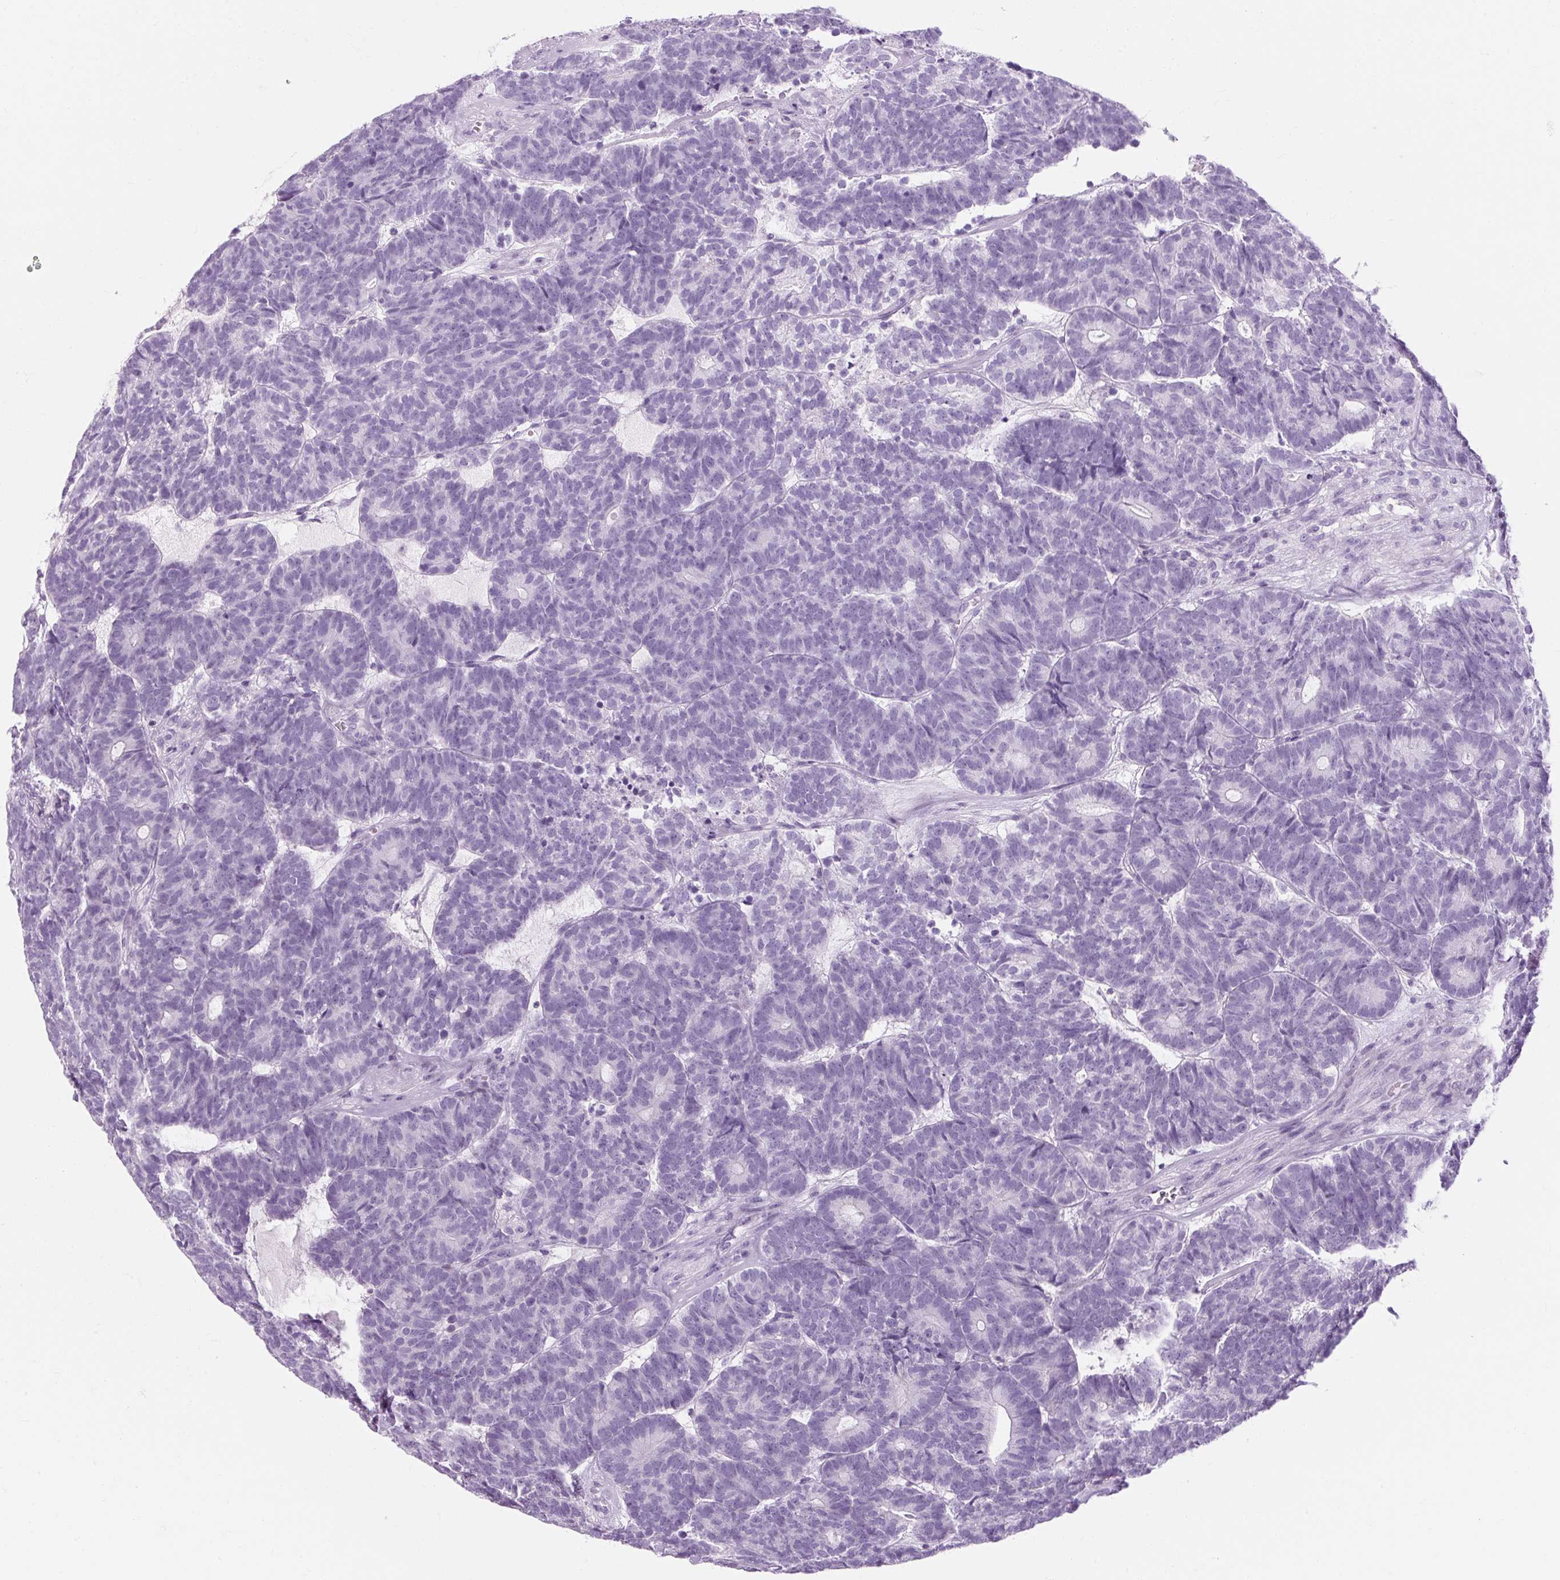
{"staining": {"intensity": "negative", "quantity": "none", "location": "none"}, "tissue": "head and neck cancer", "cell_type": "Tumor cells", "image_type": "cancer", "snomed": [{"axis": "morphology", "description": "Adenocarcinoma, NOS"}, {"axis": "topography", "description": "Head-Neck"}], "caption": "There is no significant staining in tumor cells of head and neck adenocarcinoma.", "gene": "TIGD2", "patient": {"sex": "female", "age": 81}}